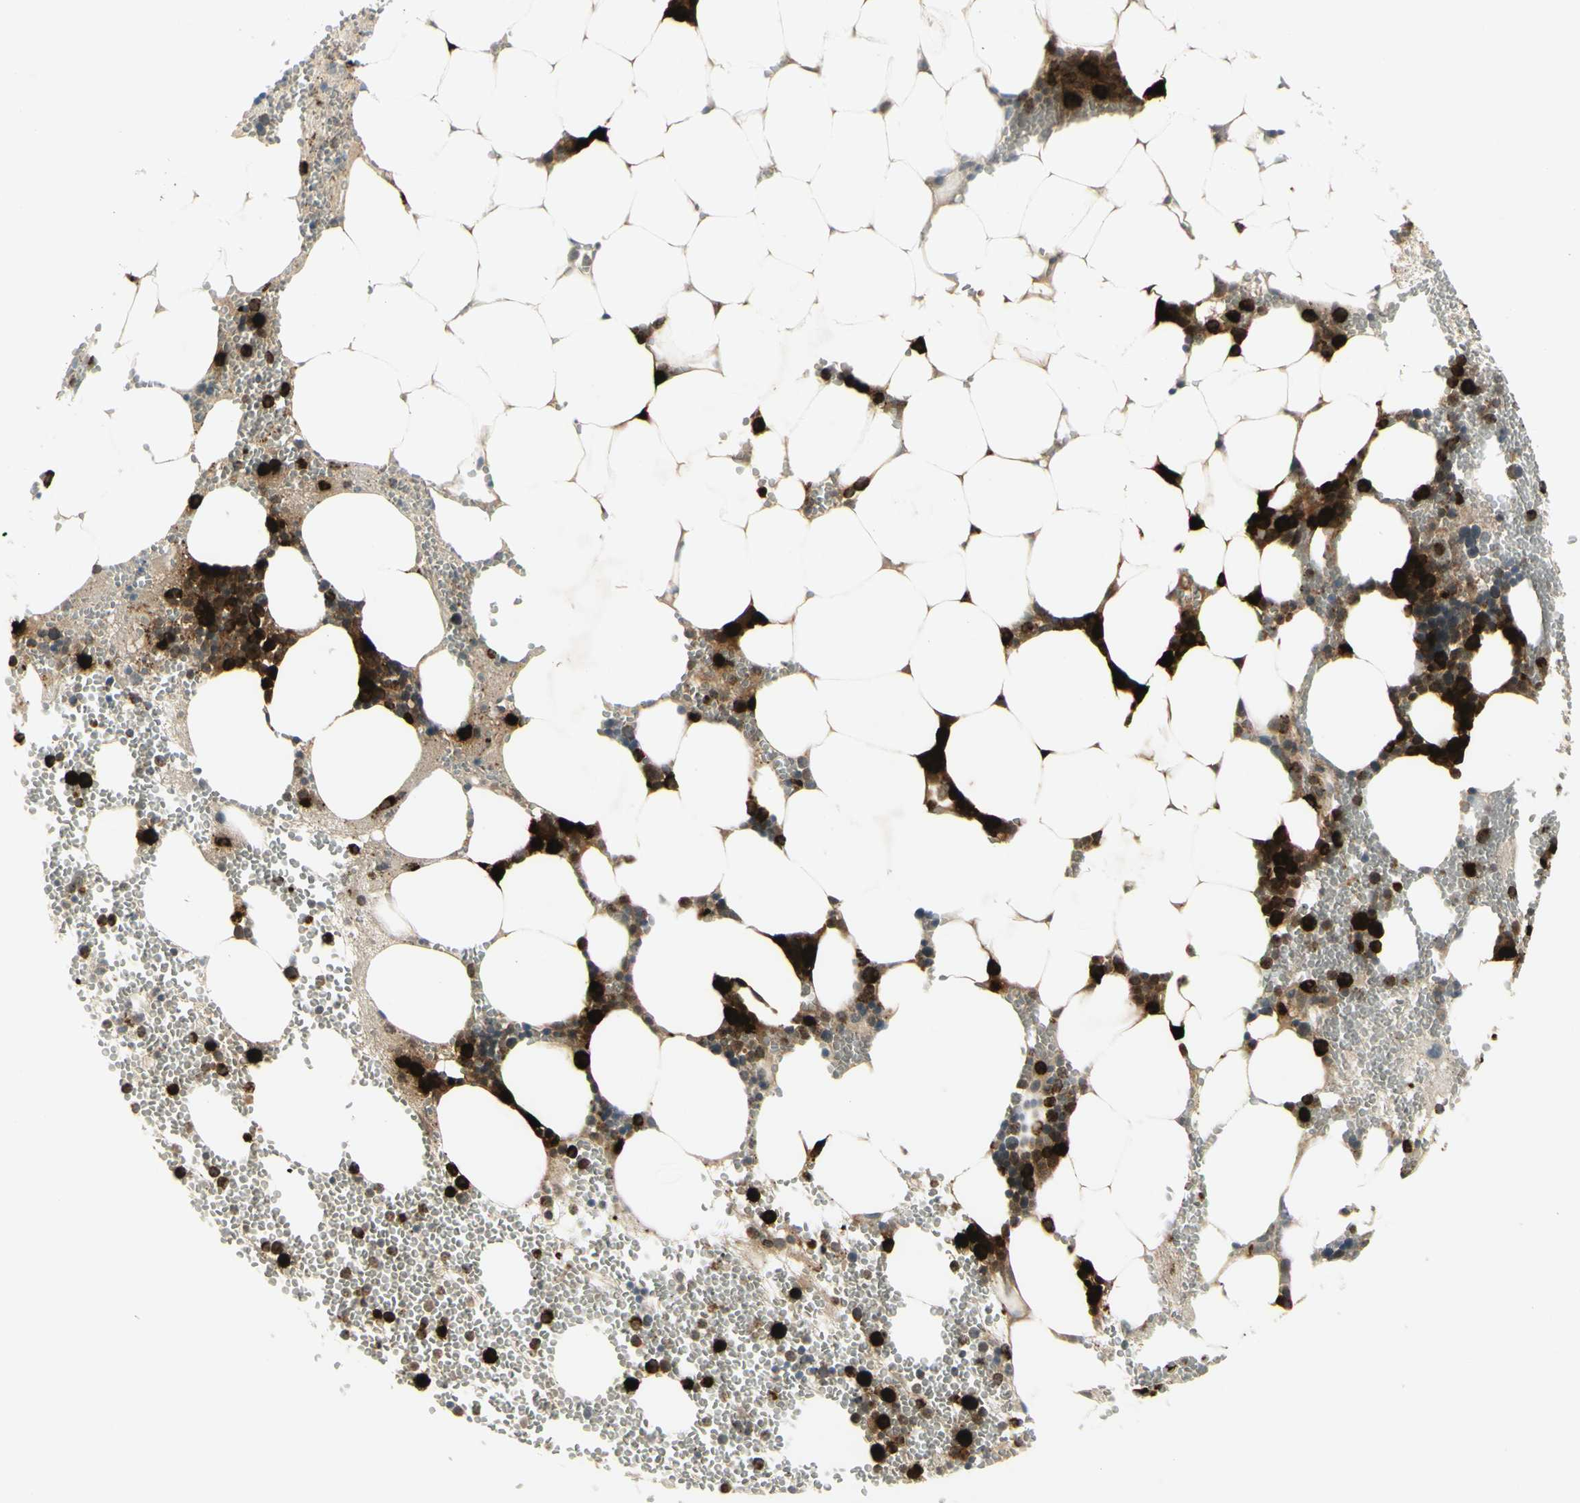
{"staining": {"intensity": "strong", "quantity": ">75%", "location": "cytoplasmic/membranous"}, "tissue": "bone marrow", "cell_type": "Hematopoietic cells", "image_type": "normal", "snomed": [{"axis": "morphology", "description": "Normal tissue, NOS"}, {"axis": "morphology", "description": "Inflammation, NOS"}, {"axis": "topography", "description": "Bone marrow"}], "caption": "Protein staining by IHC displays strong cytoplasmic/membranous staining in approximately >75% of hematopoietic cells in unremarkable bone marrow.", "gene": "CCNB2", "patient": {"sex": "female", "age": 76}}